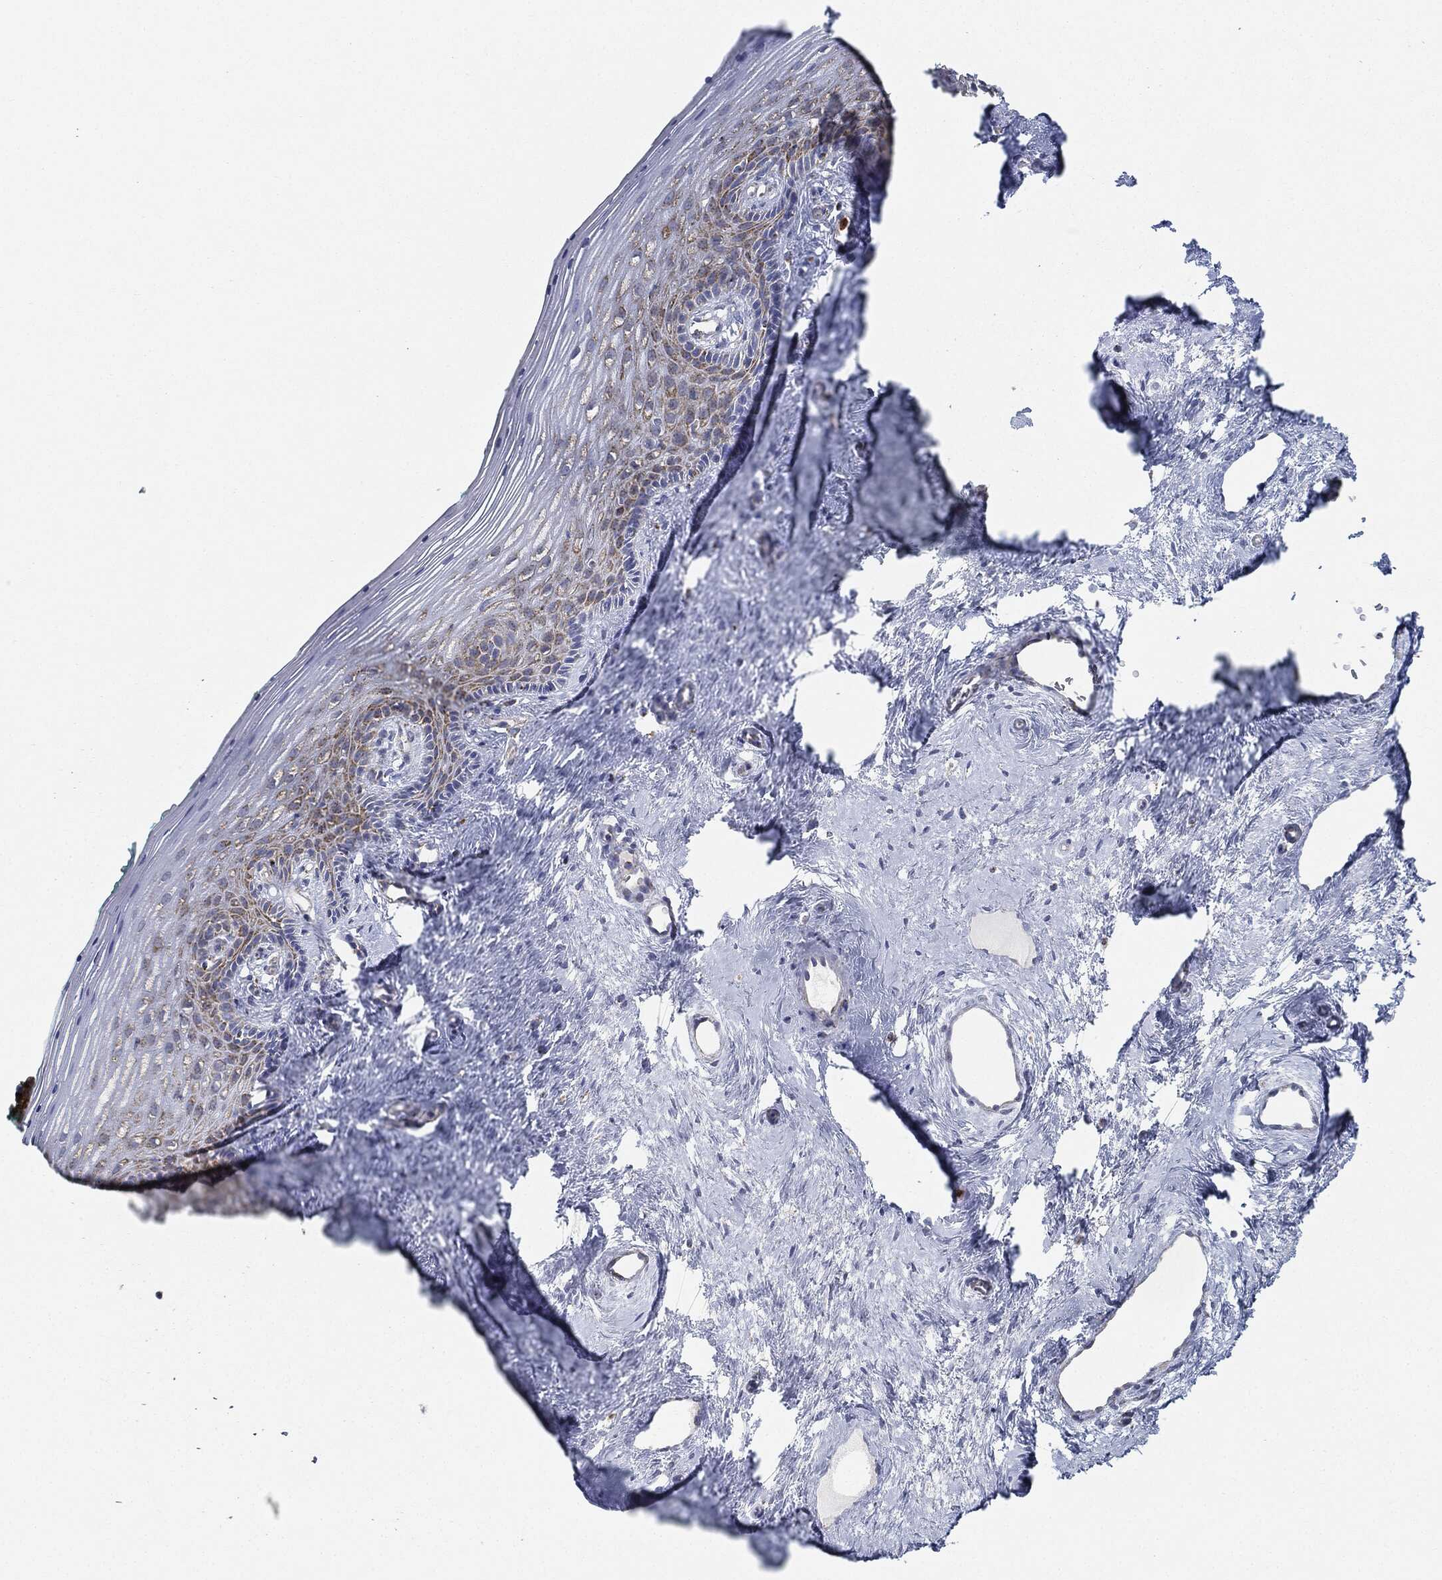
{"staining": {"intensity": "weak", "quantity": "<25%", "location": "cytoplasmic/membranous"}, "tissue": "vagina", "cell_type": "Squamous epithelial cells", "image_type": "normal", "snomed": [{"axis": "morphology", "description": "Normal tissue, NOS"}, {"axis": "topography", "description": "Vagina"}], "caption": "This is an immunohistochemistry (IHC) photomicrograph of normal human vagina. There is no positivity in squamous epithelial cells.", "gene": "CAPN15", "patient": {"sex": "female", "age": 45}}